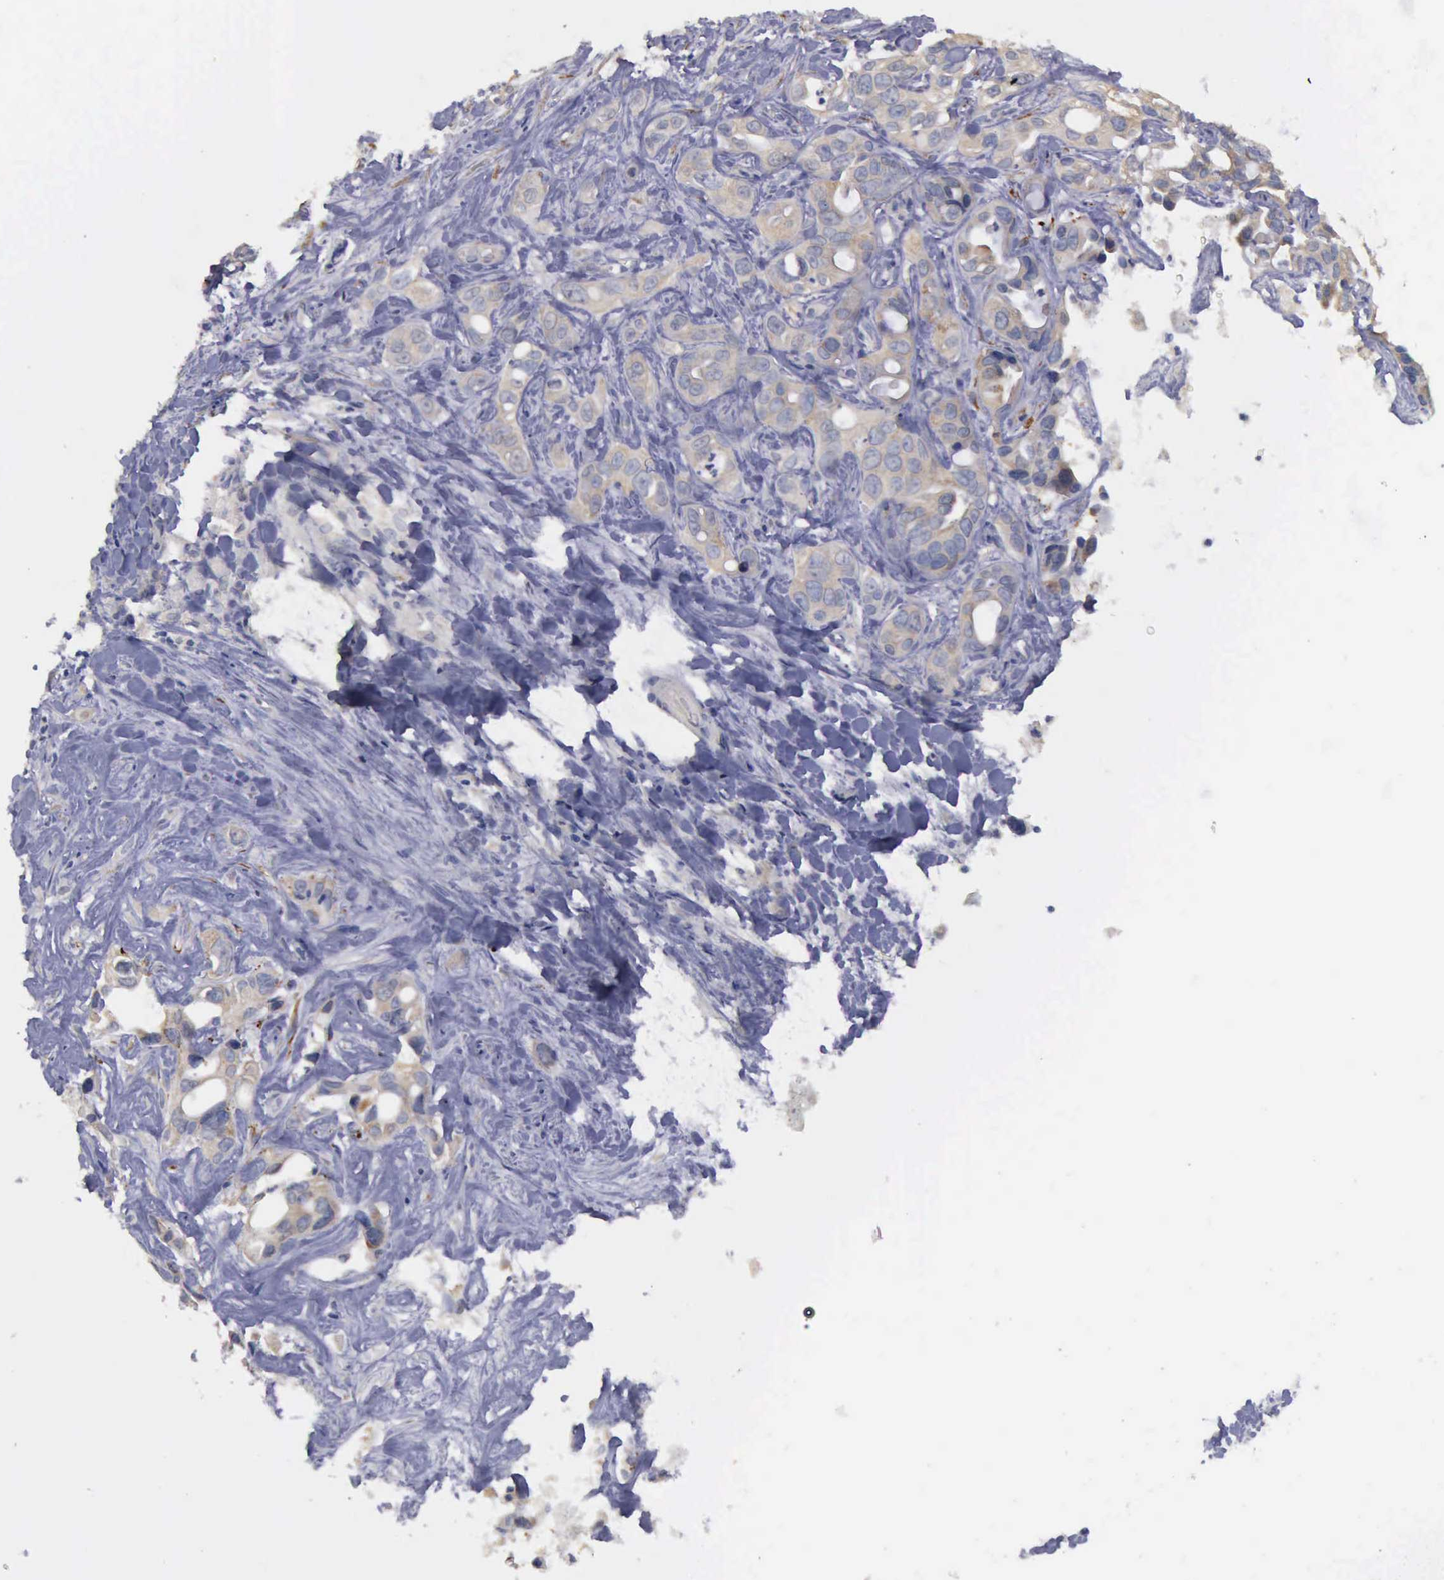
{"staining": {"intensity": "weak", "quantity": "25%-75%", "location": "cytoplasmic/membranous"}, "tissue": "liver cancer", "cell_type": "Tumor cells", "image_type": "cancer", "snomed": [{"axis": "morphology", "description": "Cholangiocarcinoma"}, {"axis": "topography", "description": "Liver"}], "caption": "Immunohistochemical staining of human liver cholangiocarcinoma demonstrates weak cytoplasmic/membranous protein positivity in about 25%-75% of tumor cells.", "gene": "PHKA1", "patient": {"sex": "female", "age": 79}}